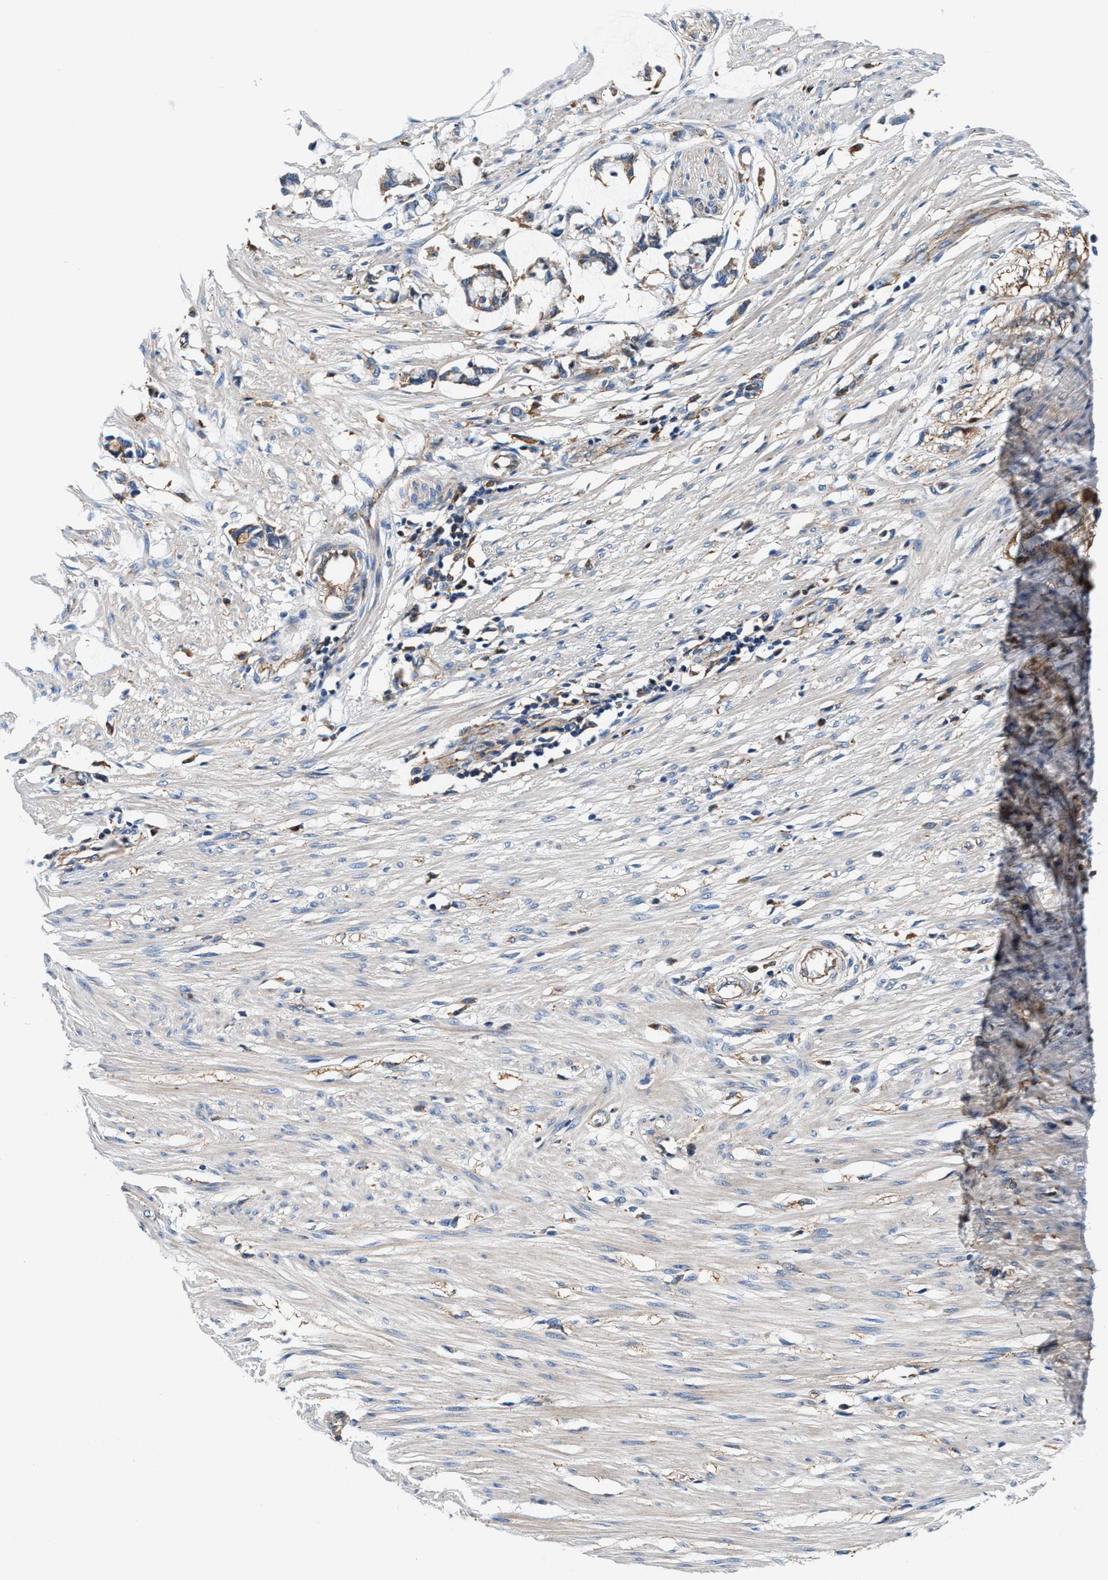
{"staining": {"intensity": "weak", "quantity": "25%-75%", "location": "cytoplasmic/membranous"}, "tissue": "smooth muscle", "cell_type": "Smooth muscle cells", "image_type": "normal", "snomed": [{"axis": "morphology", "description": "Normal tissue, NOS"}, {"axis": "morphology", "description": "Adenocarcinoma, NOS"}, {"axis": "topography", "description": "Smooth muscle"}, {"axis": "topography", "description": "Colon"}], "caption": "Smooth muscle stained with DAB immunohistochemistry (IHC) demonstrates low levels of weak cytoplasmic/membranous positivity in about 25%-75% of smooth muscle cells. The staining was performed using DAB (3,3'-diaminobenzidine), with brown indicating positive protein expression. Nuclei are stained blue with hematoxylin.", "gene": "PPP1R9B", "patient": {"sex": "male", "age": 14}}